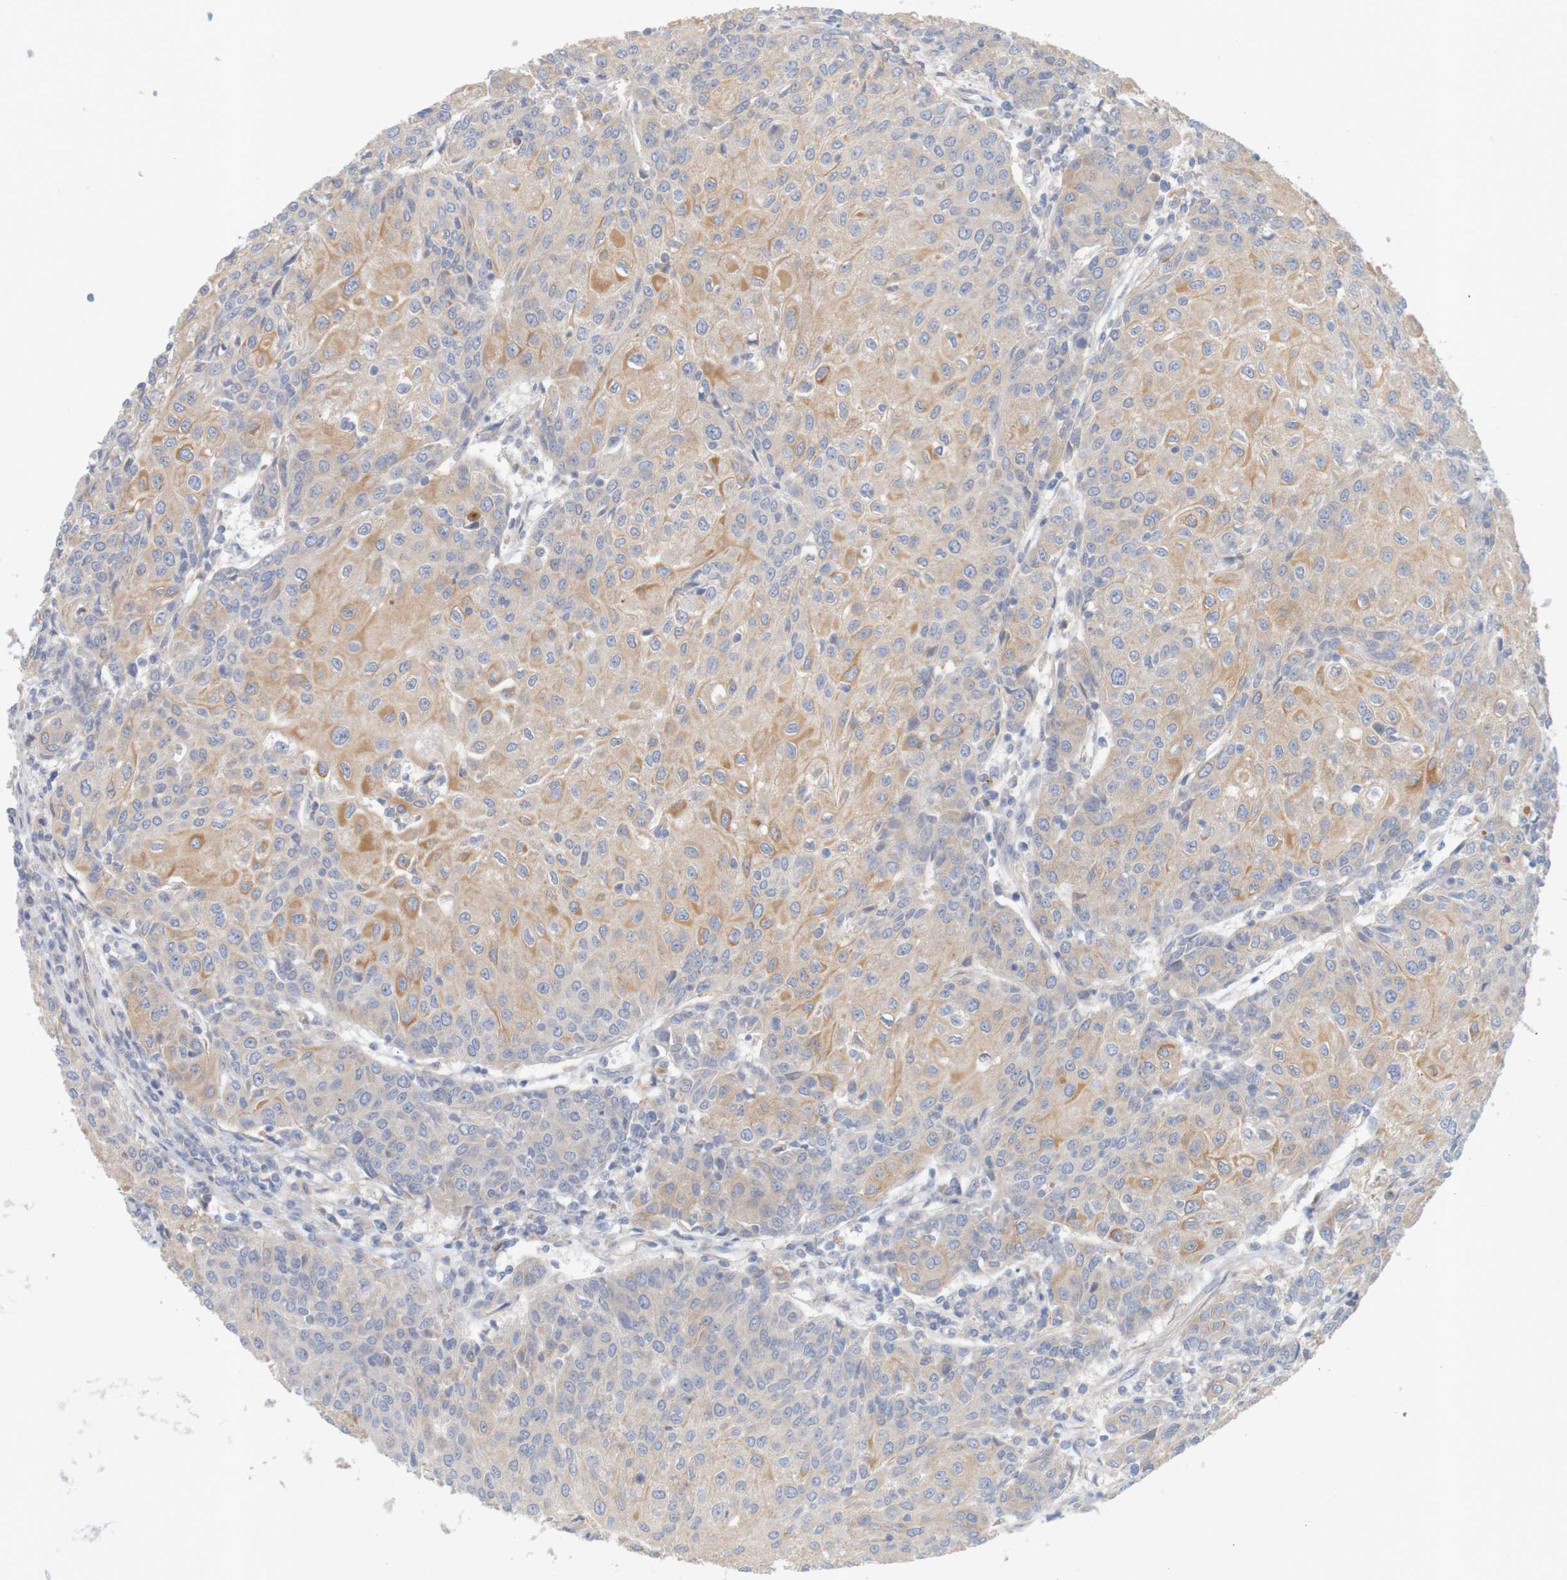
{"staining": {"intensity": "weak", "quantity": ">75%", "location": "cytoplasmic/membranous"}, "tissue": "urothelial cancer", "cell_type": "Tumor cells", "image_type": "cancer", "snomed": [{"axis": "morphology", "description": "Urothelial carcinoma, High grade"}, {"axis": "topography", "description": "Urinary bladder"}], "caption": "Weak cytoplasmic/membranous staining is identified in approximately >75% of tumor cells in high-grade urothelial carcinoma.", "gene": "KRT23", "patient": {"sex": "female", "age": 85}}